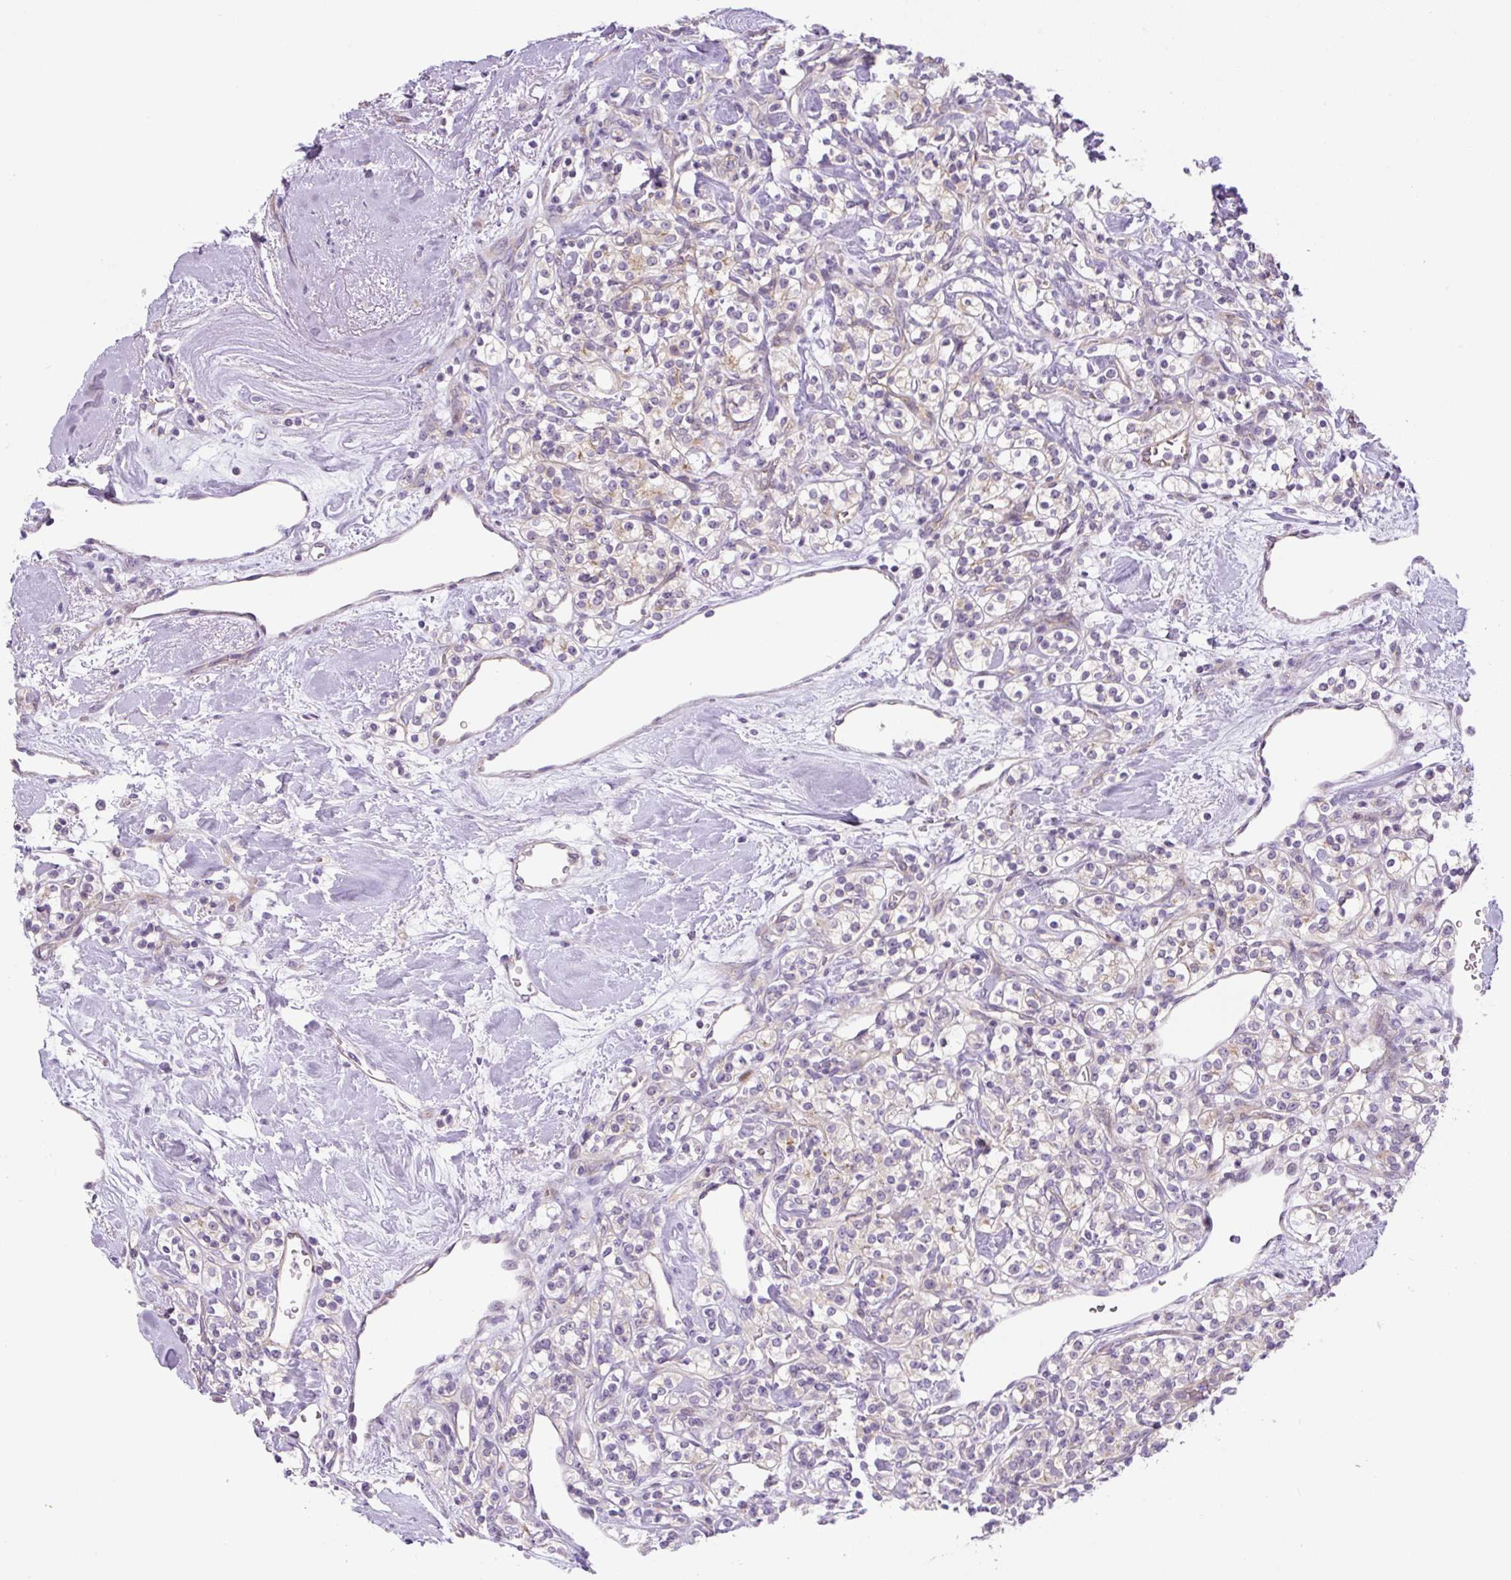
{"staining": {"intensity": "weak", "quantity": "25%-75%", "location": "cytoplasmic/membranous"}, "tissue": "renal cancer", "cell_type": "Tumor cells", "image_type": "cancer", "snomed": [{"axis": "morphology", "description": "Adenocarcinoma, NOS"}, {"axis": "topography", "description": "Kidney"}], "caption": "Immunohistochemistry (IHC) of human renal adenocarcinoma shows low levels of weak cytoplasmic/membranous expression in about 25%-75% of tumor cells.", "gene": "ADAMTS19", "patient": {"sex": "male", "age": 77}}